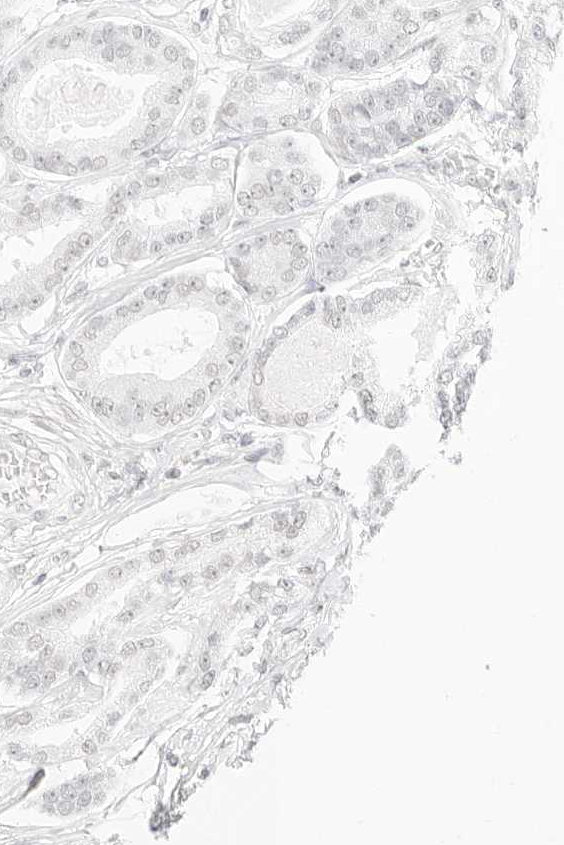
{"staining": {"intensity": "negative", "quantity": "none", "location": "none"}, "tissue": "prostate cancer", "cell_type": "Tumor cells", "image_type": "cancer", "snomed": [{"axis": "morphology", "description": "Adenocarcinoma, Low grade"}, {"axis": "topography", "description": "Prostate"}], "caption": "Prostate adenocarcinoma (low-grade) stained for a protein using IHC shows no expression tumor cells.", "gene": "FBLN5", "patient": {"sex": "male", "age": 60}}